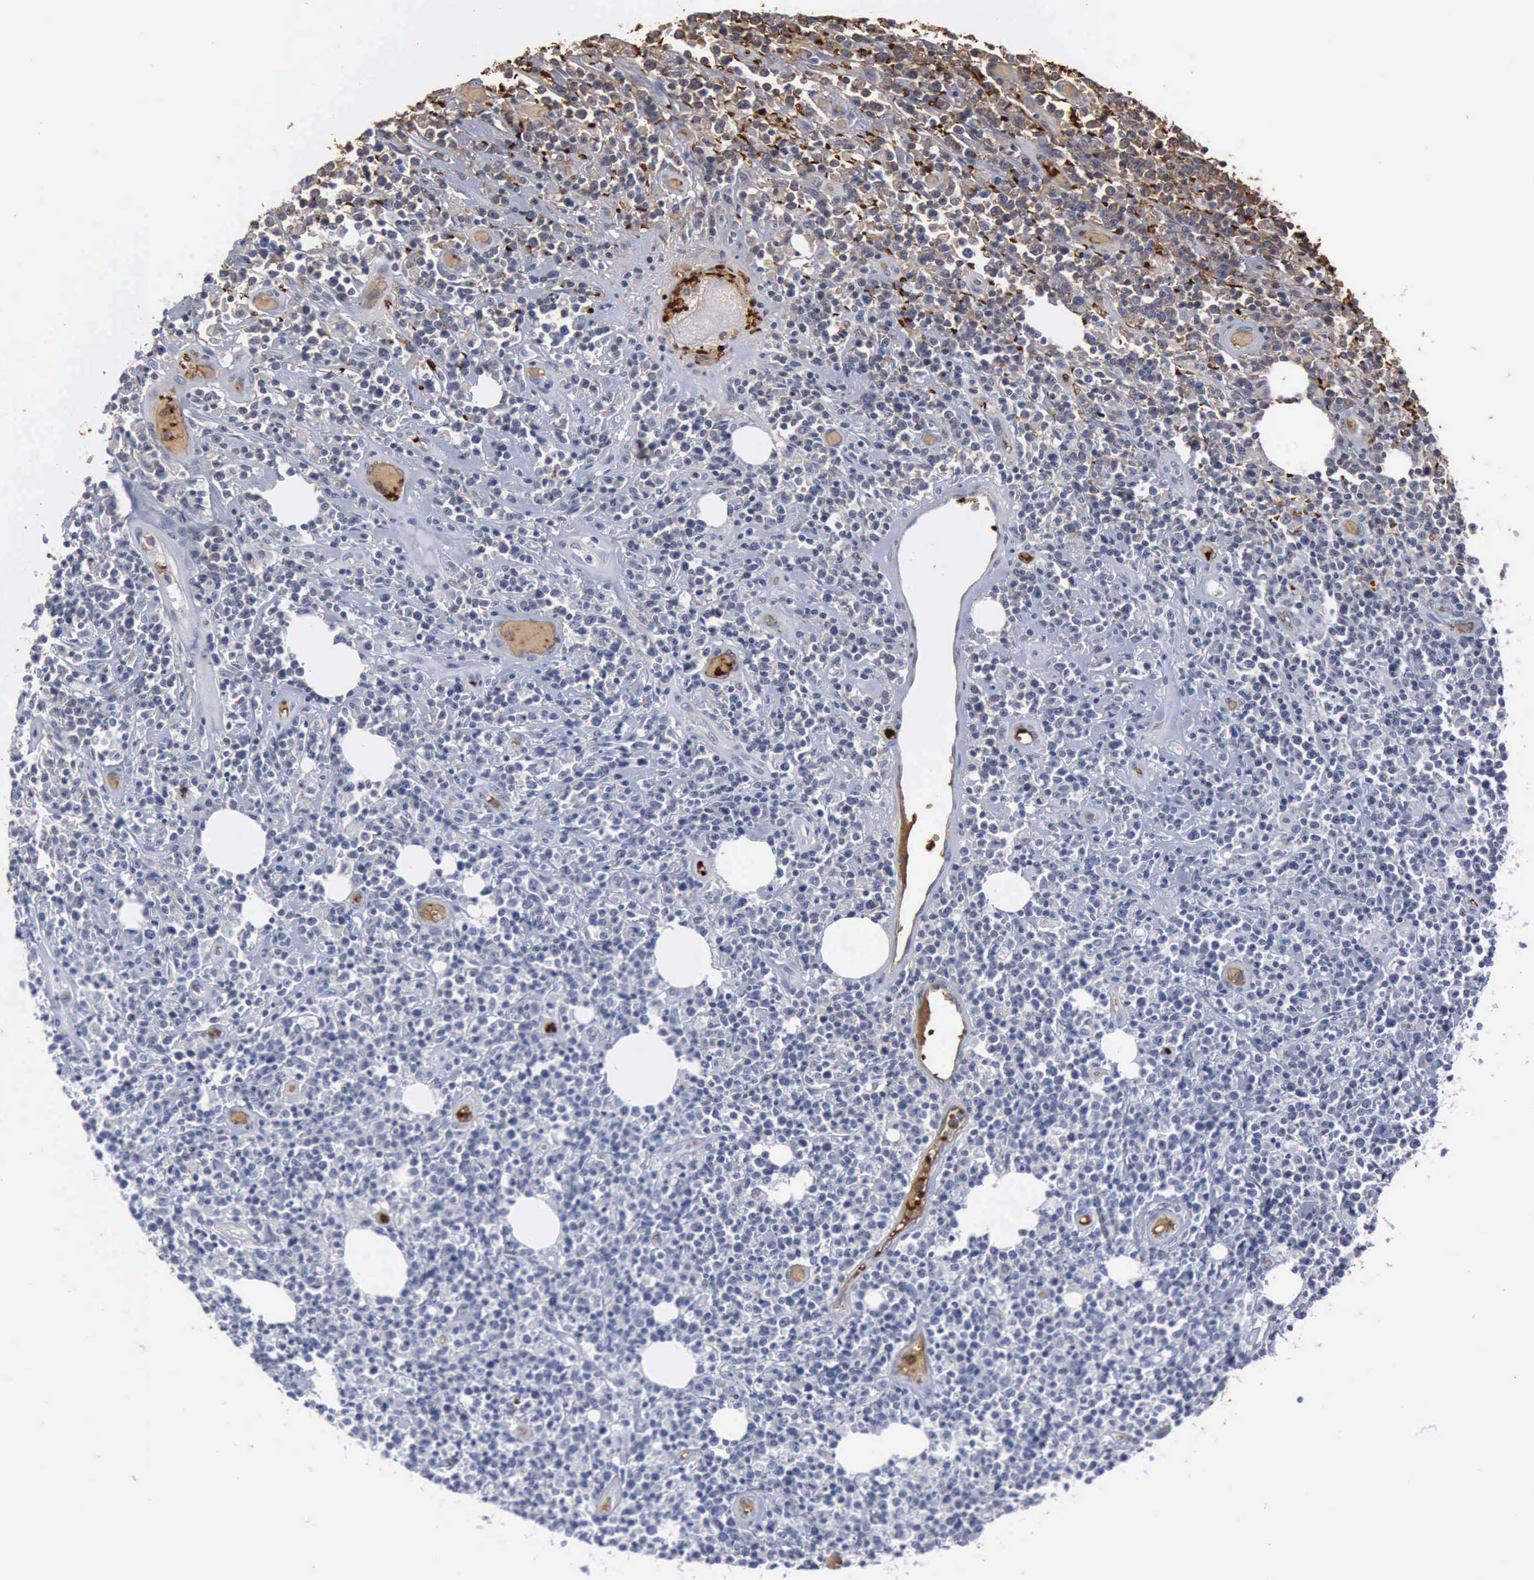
{"staining": {"intensity": "negative", "quantity": "none", "location": "none"}, "tissue": "lymphoma", "cell_type": "Tumor cells", "image_type": "cancer", "snomed": [{"axis": "morphology", "description": "Malignant lymphoma, non-Hodgkin's type, High grade"}, {"axis": "topography", "description": "Colon"}], "caption": "The photomicrograph shows no significant expression in tumor cells of malignant lymphoma, non-Hodgkin's type (high-grade).", "gene": "TGFB1", "patient": {"sex": "male", "age": 82}}